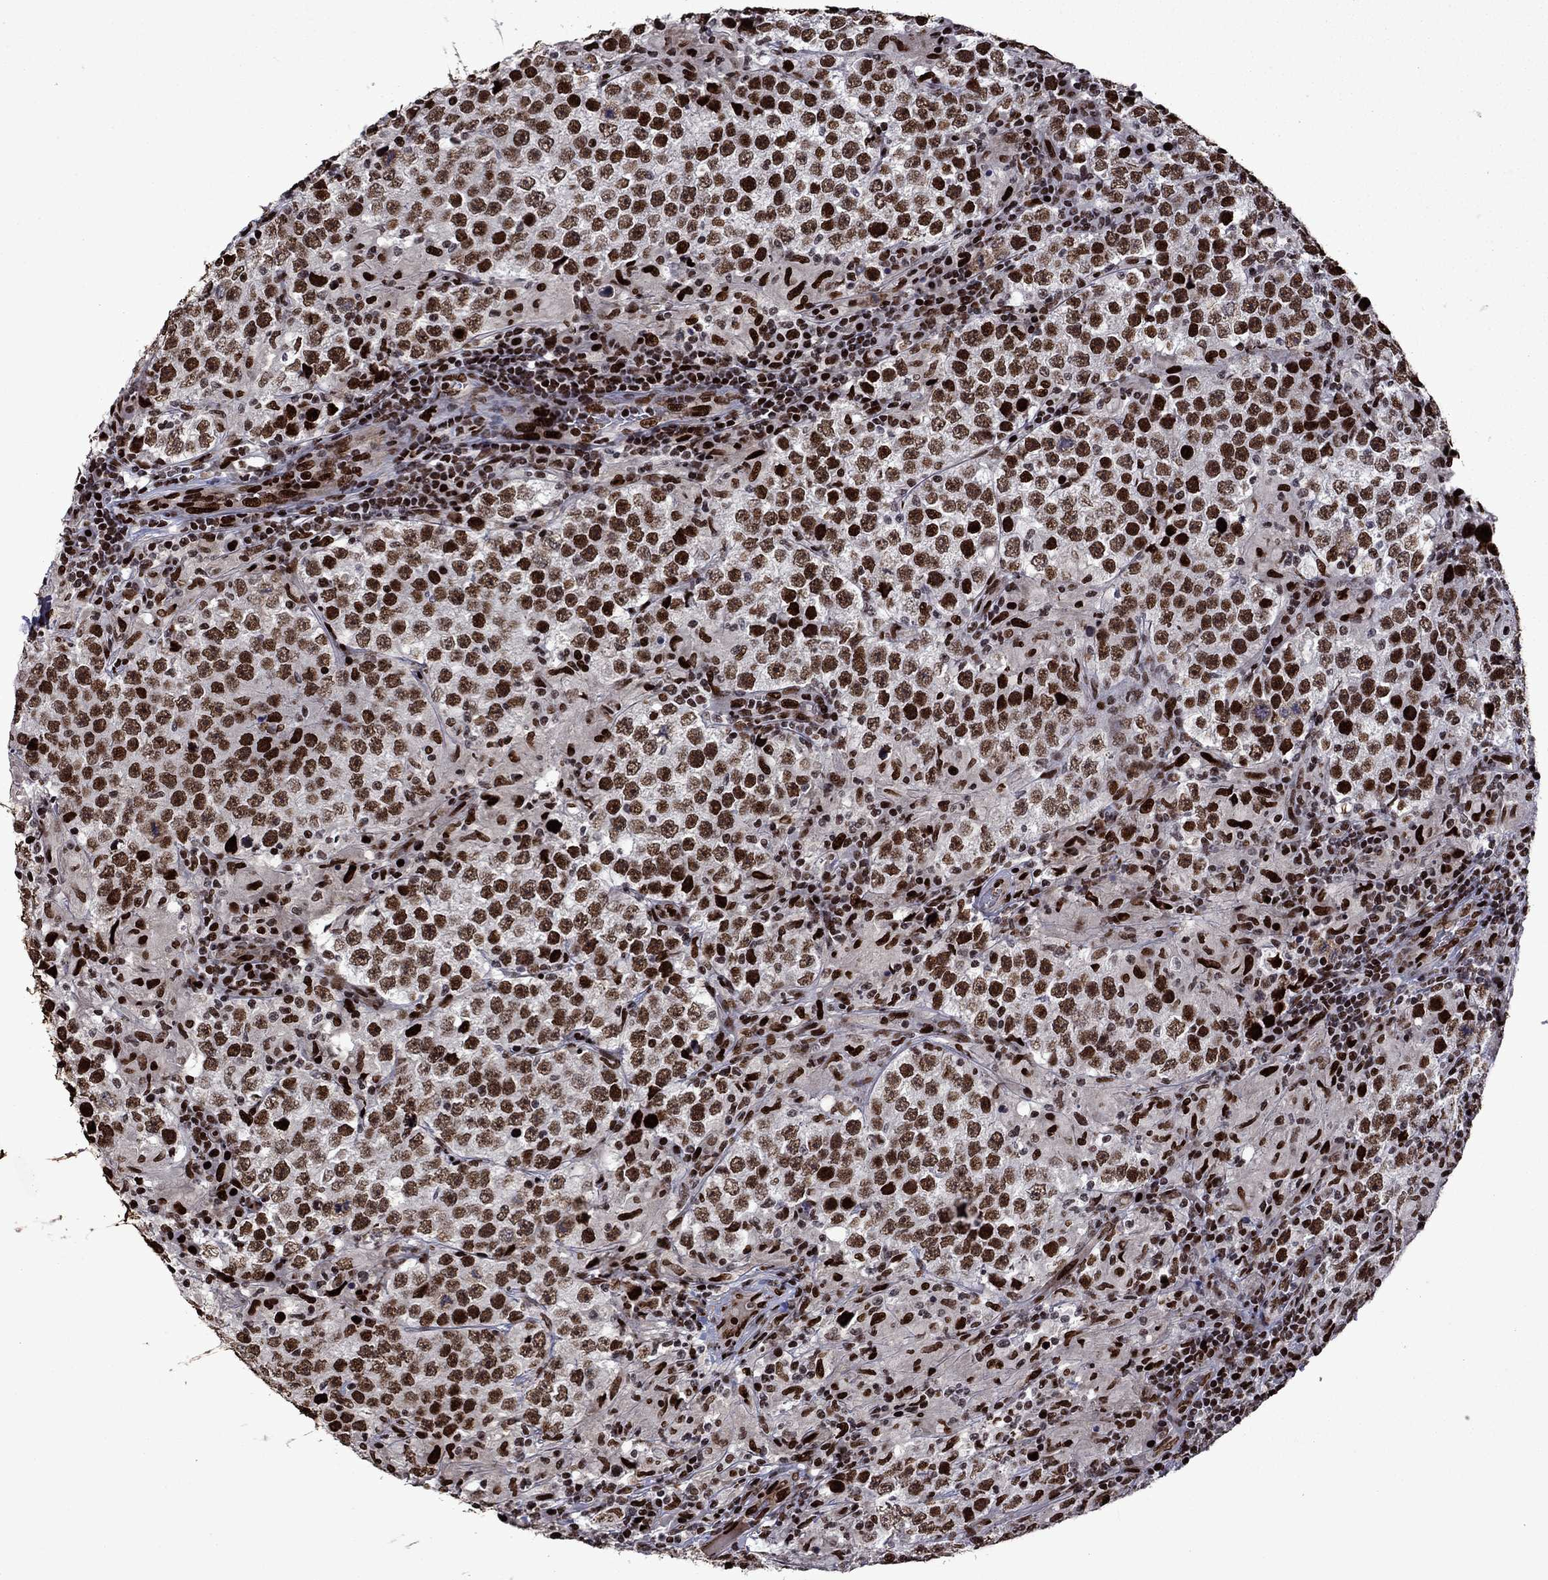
{"staining": {"intensity": "strong", "quantity": ">75%", "location": "nuclear"}, "tissue": "testis cancer", "cell_type": "Tumor cells", "image_type": "cancer", "snomed": [{"axis": "morphology", "description": "Seminoma, NOS"}, {"axis": "morphology", "description": "Carcinoma, Embryonal, NOS"}, {"axis": "topography", "description": "Testis"}], "caption": "IHC of testis cancer demonstrates high levels of strong nuclear staining in about >75% of tumor cells.", "gene": "LIMK1", "patient": {"sex": "male", "age": 41}}